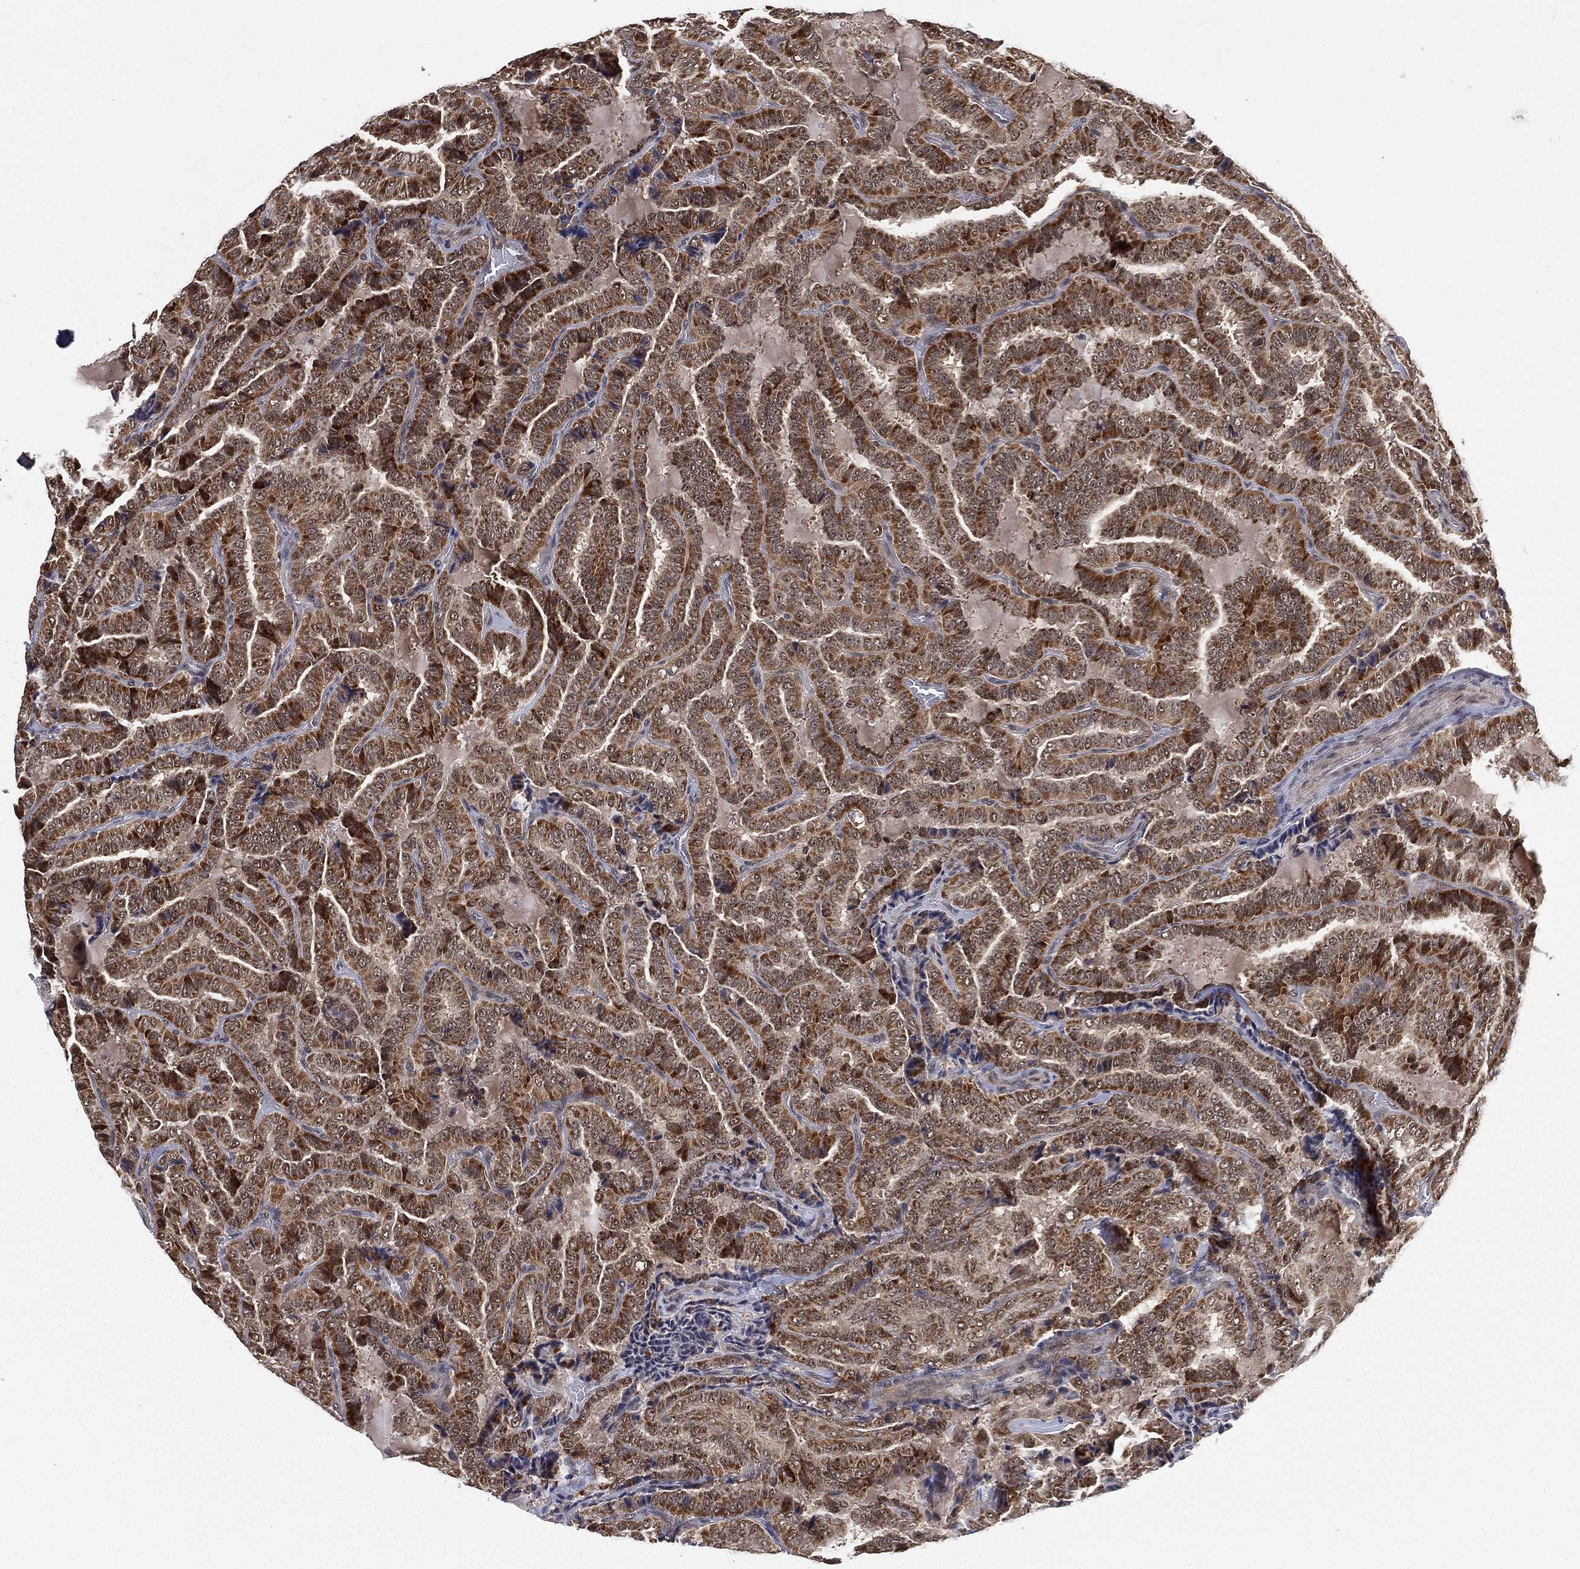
{"staining": {"intensity": "strong", "quantity": "<25%", "location": "cytoplasmic/membranous"}, "tissue": "thyroid cancer", "cell_type": "Tumor cells", "image_type": "cancer", "snomed": [{"axis": "morphology", "description": "Papillary adenocarcinoma, NOS"}, {"axis": "topography", "description": "Thyroid gland"}], "caption": "IHC staining of thyroid papillary adenocarcinoma, which shows medium levels of strong cytoplasmic/membranous staining in about <25% of tumor cells indicating strong cytoplasmic/membranous protein staining. The staining was performed using DAB (brown) for protein detection and nuclei were counterstained in hematoxylin (blue).", "gene": "NELFCD", "patient": {"sex": "female", "age": 39}}